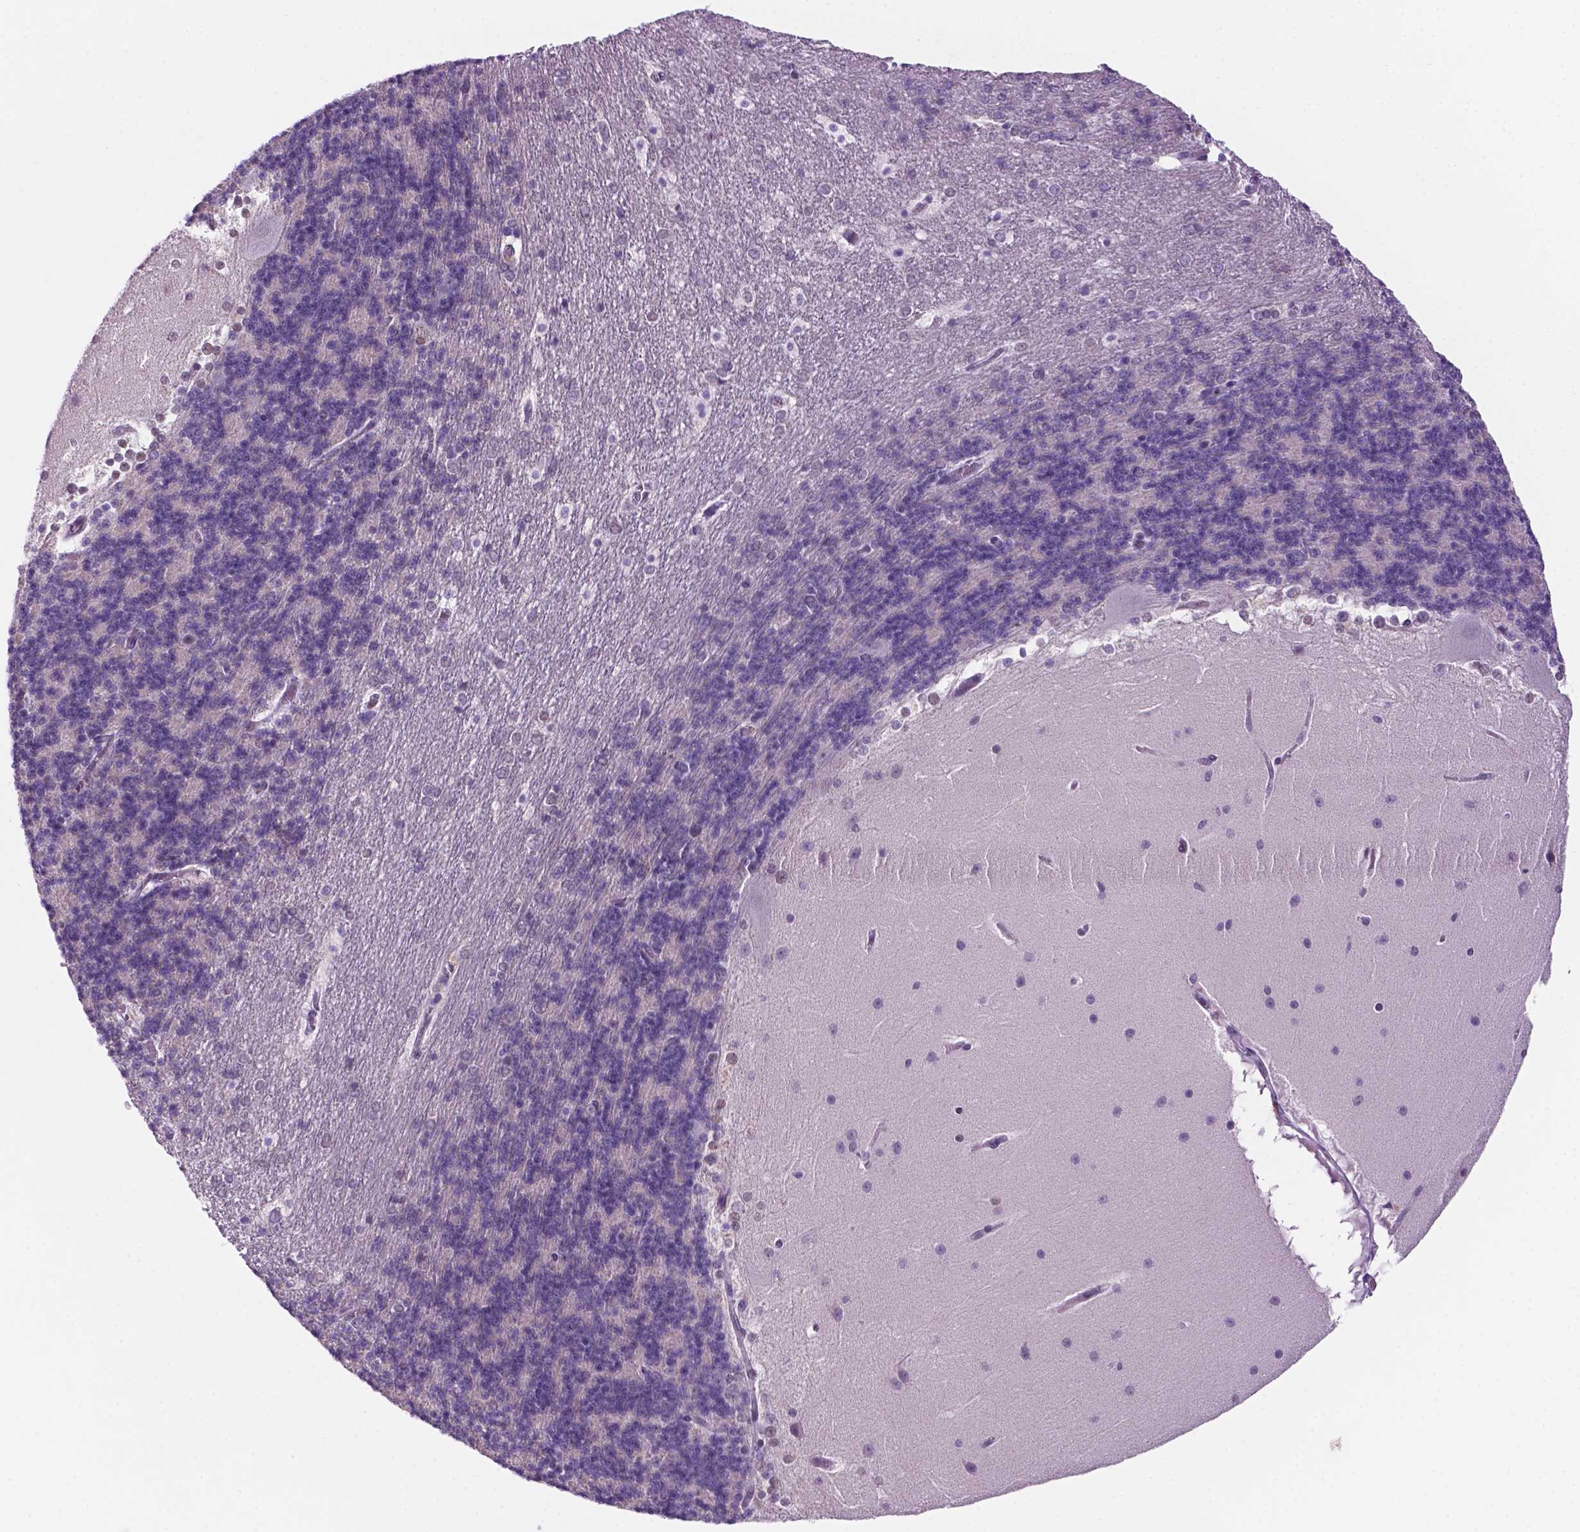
{"staining": {"intensity": "negative", "quantity": "none", "location": "none"}, "tissue": "cerebellum", "cell_type": "Cells in granular layer", "image_type": "normal", "snomed": [{"axis": "morphology", "description": "Normal tissue, NOS"}, {"axis": "topography", "description": "Cerebellum"}], "caption": "High magnification brightfield microscopy of normal cerebellum stained with DAB (brown) and counterstained with hematoxylin (blue): cells in granular layer show no significant expression. (Immunohistochemistry, brightfield microscopy, high magnification).", "gene": "NCAPH2", "patient": {"sex": "female", "age": 19}}